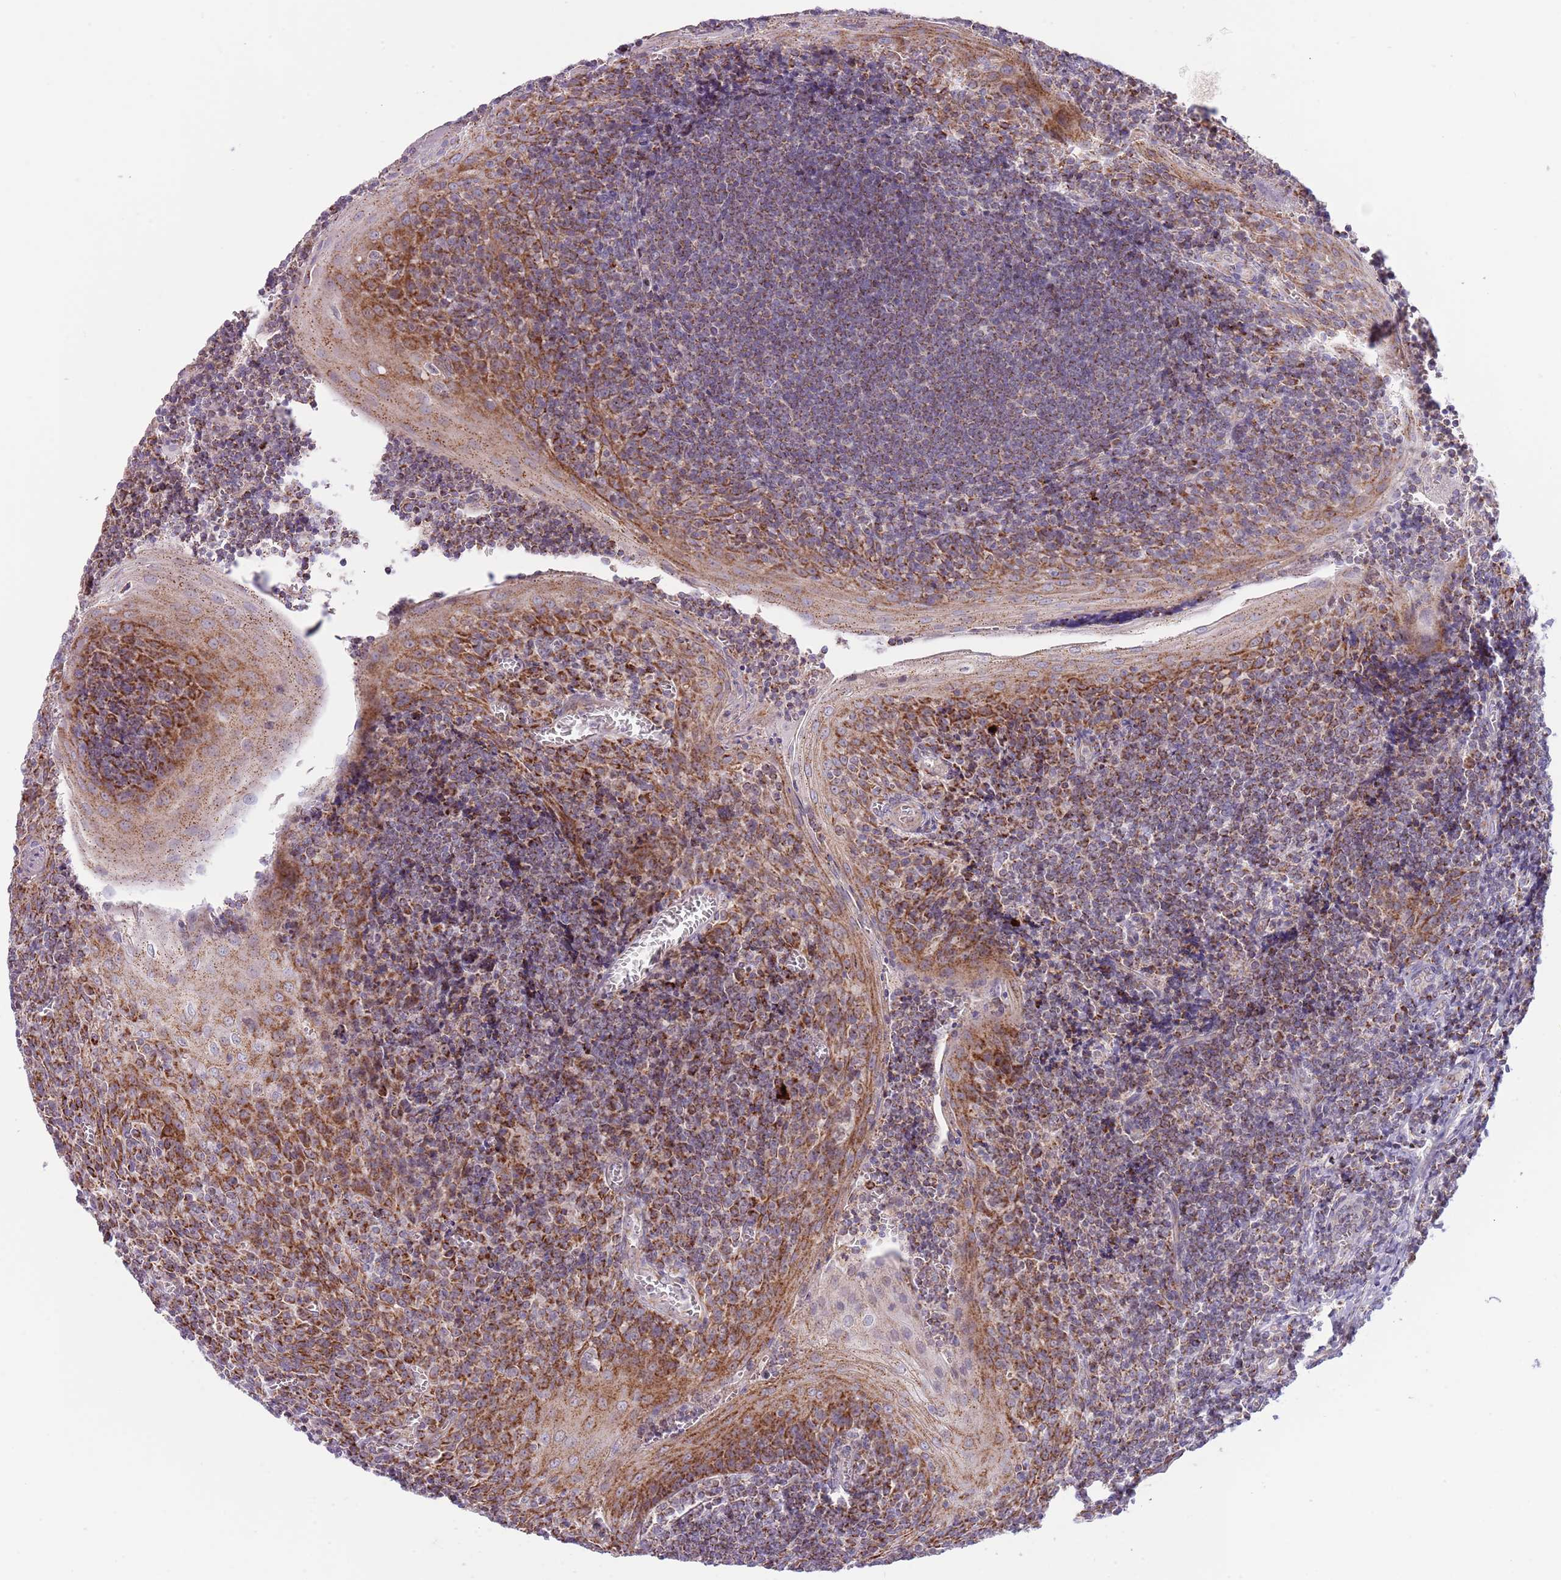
{"staining": {"intensity": "strong", "quantity": "25%-75%", "location": "cytoplasmic/membranous"}, "tissue": "tonsil", "cell_type": "Germinal center cells", "image_type": "normal", "snomed": [{"axis": "morphology", "description": "Normal tissue, NOS"}, {"axis": "topography", "description": "Tonsil"}], "caption": "This histopathology image displays immunohistochemistry (IHC) staining of benign tonsil, with high strong cytoplasmic/membranous expression in about 25%-75% of germinal center cells.", "gene": "LHX6", "patient": {"sex": "male", "age": 27}}